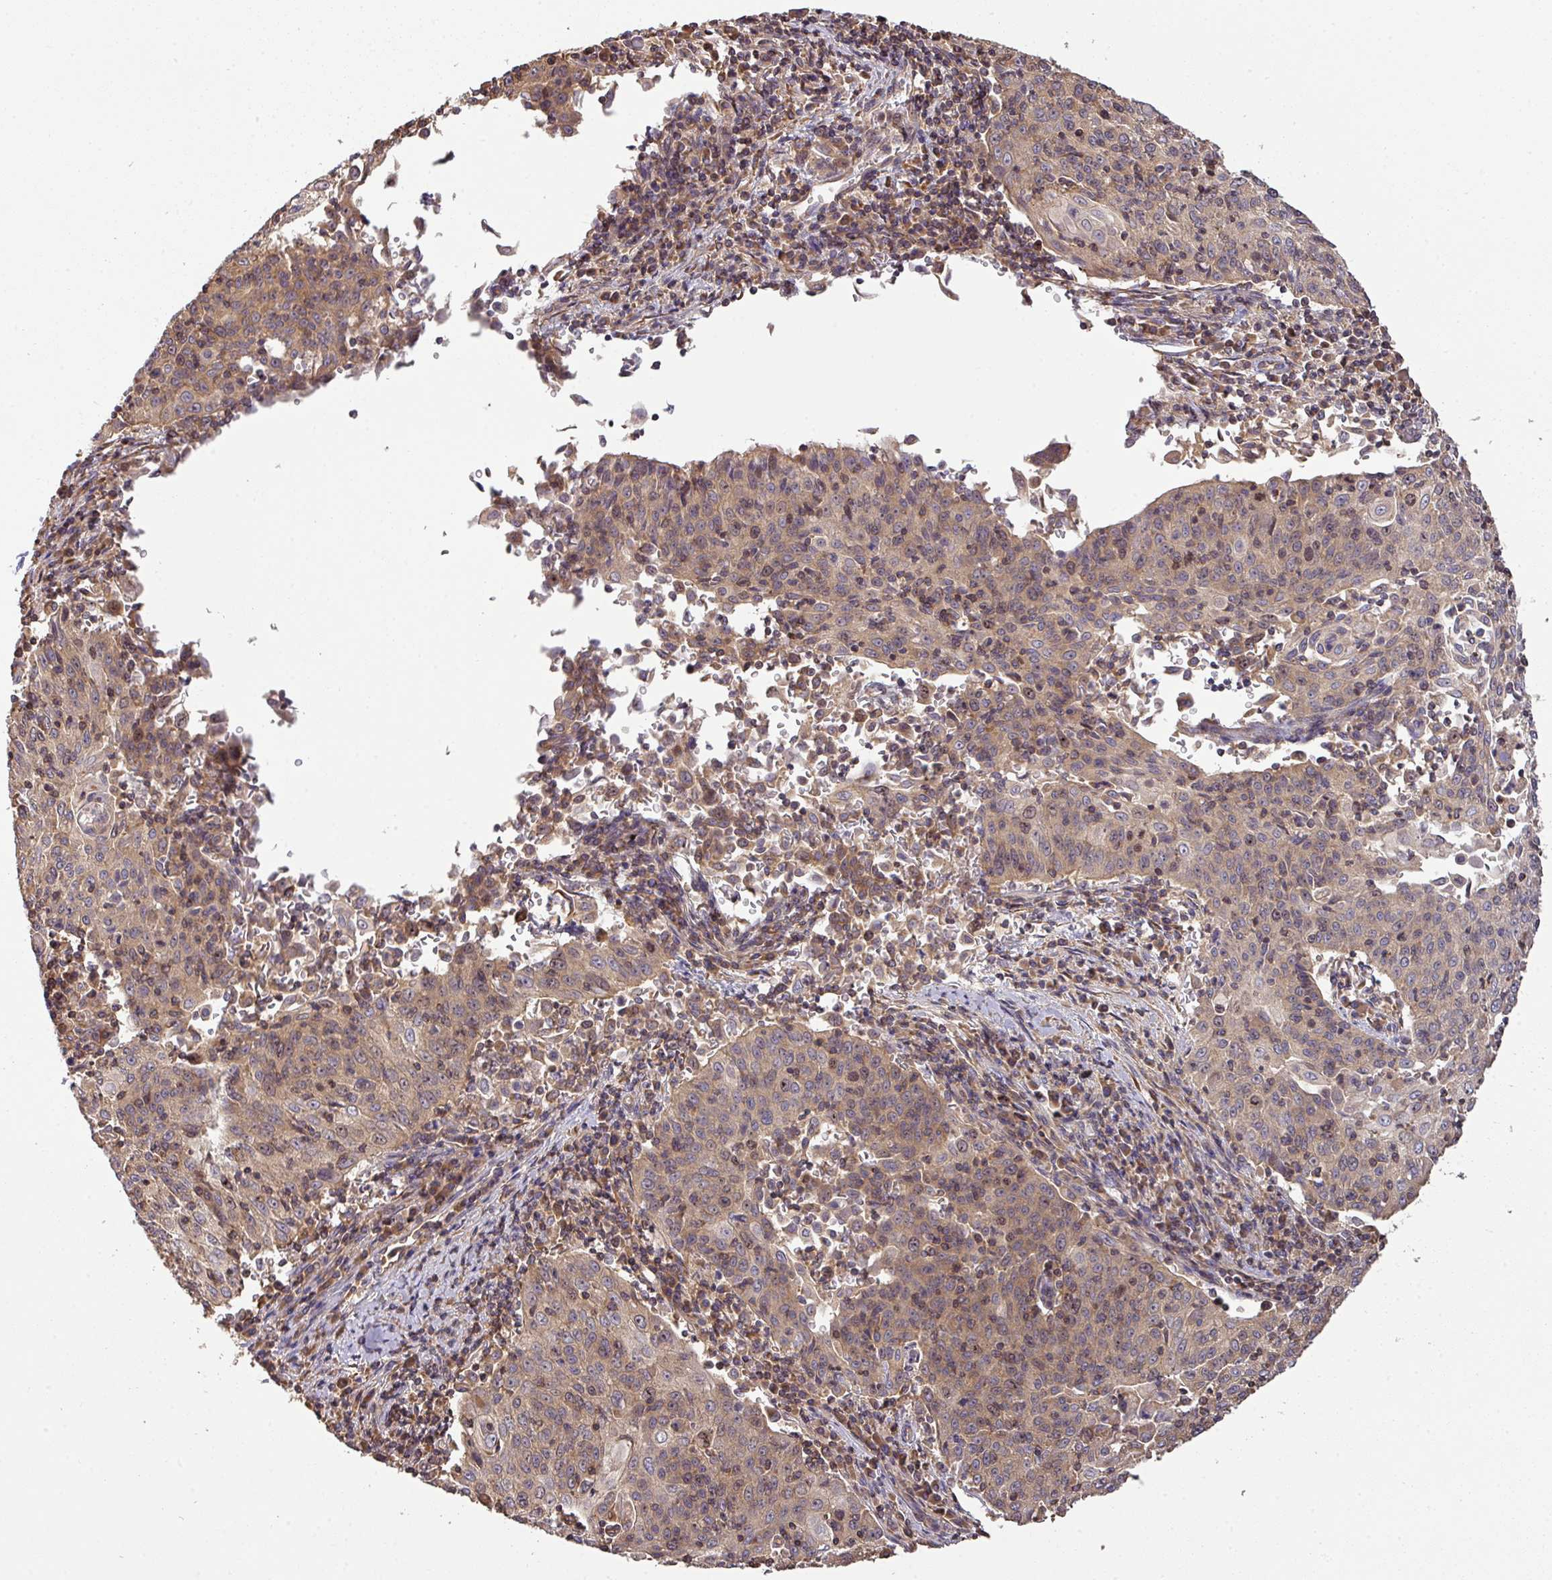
{"staining": {"intensity": "moderate", "quantity": "25%-75%", "location": "cytoplasmic/membranous,nuclear"}, "tissue": "cervical cancer", "cell_type": "Tumor cells", "image_type": "cancer", "snomed": [{"axis": "morphology", "description": "Squamous cell carcinoma, NOS"}, {"axis": "topography", "description": "Cervix"}], "caption": "Protein expression analysis of cervical cancer exhibits moderate cytoplasmic/membranous and nuclear expression in approximately 25%-75% of tumor cells.", "gene": "VENTX", "patient": {"sex": "female", "age": 48}}